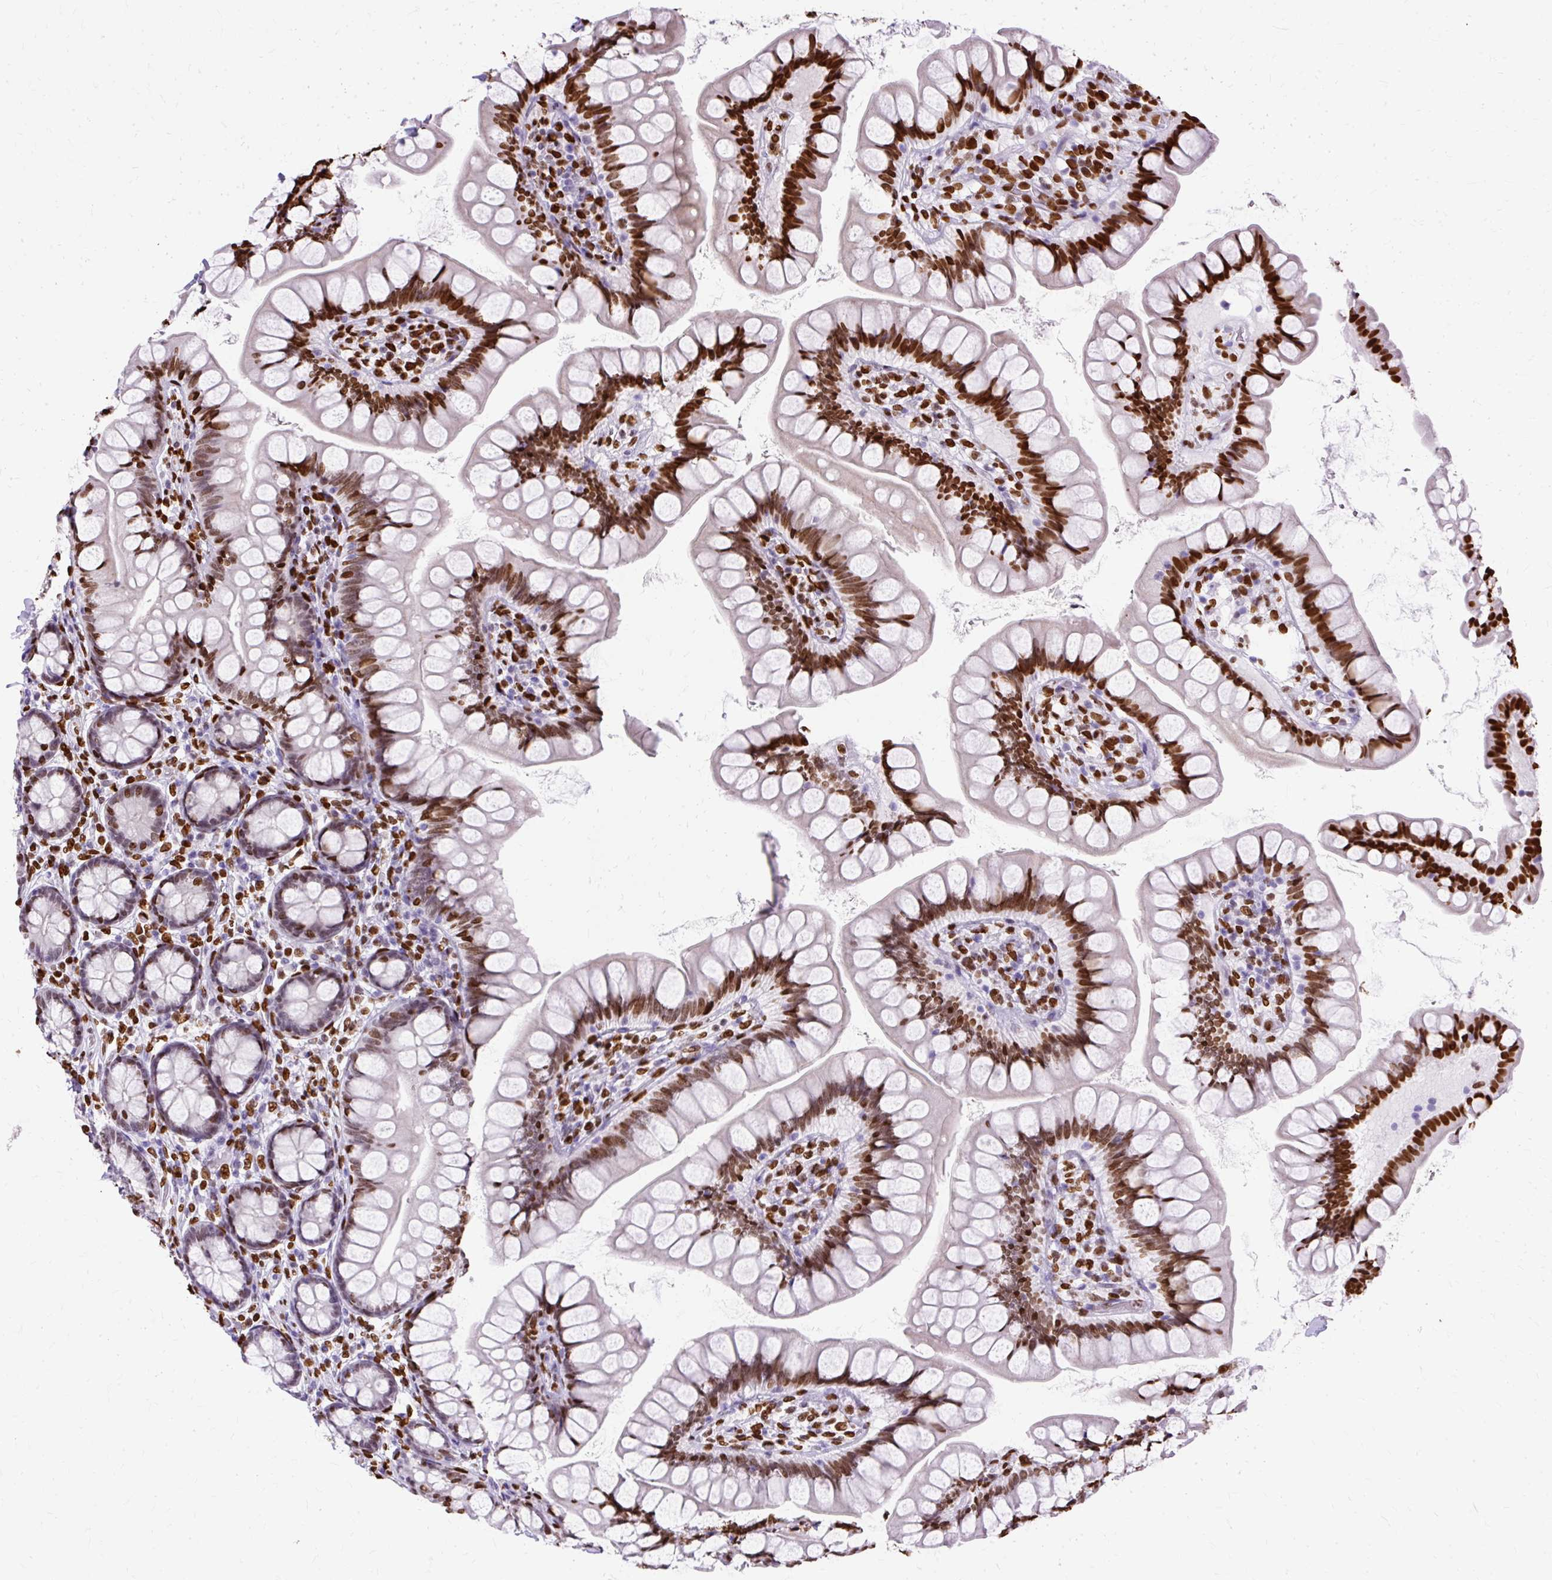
{"staining": {"intensity": "strong", "quantity": "25%-75%", "location": "nuclear"}, "tissue": "small intestine", "cell_type": "Glandular cells", "image_type": "normal", "snomed": [{"axis": "morphology", "description": "Normal tissue, NOS"}, {"axis": "topography", "description": "Small intestine"}], "caption": "Small intestine was stained to show a protein in brown. There is high levels of strong nuclear staining in about 25%-75% of glandular cells. (Stains: DAB (3,3'-diaminobenzidine) in brown, nuclei in blue, Microscopy: brightfield microscopy at high magnification).", "gene": "TMEM184C", "patient": {"sex": "male", "age": 70}}